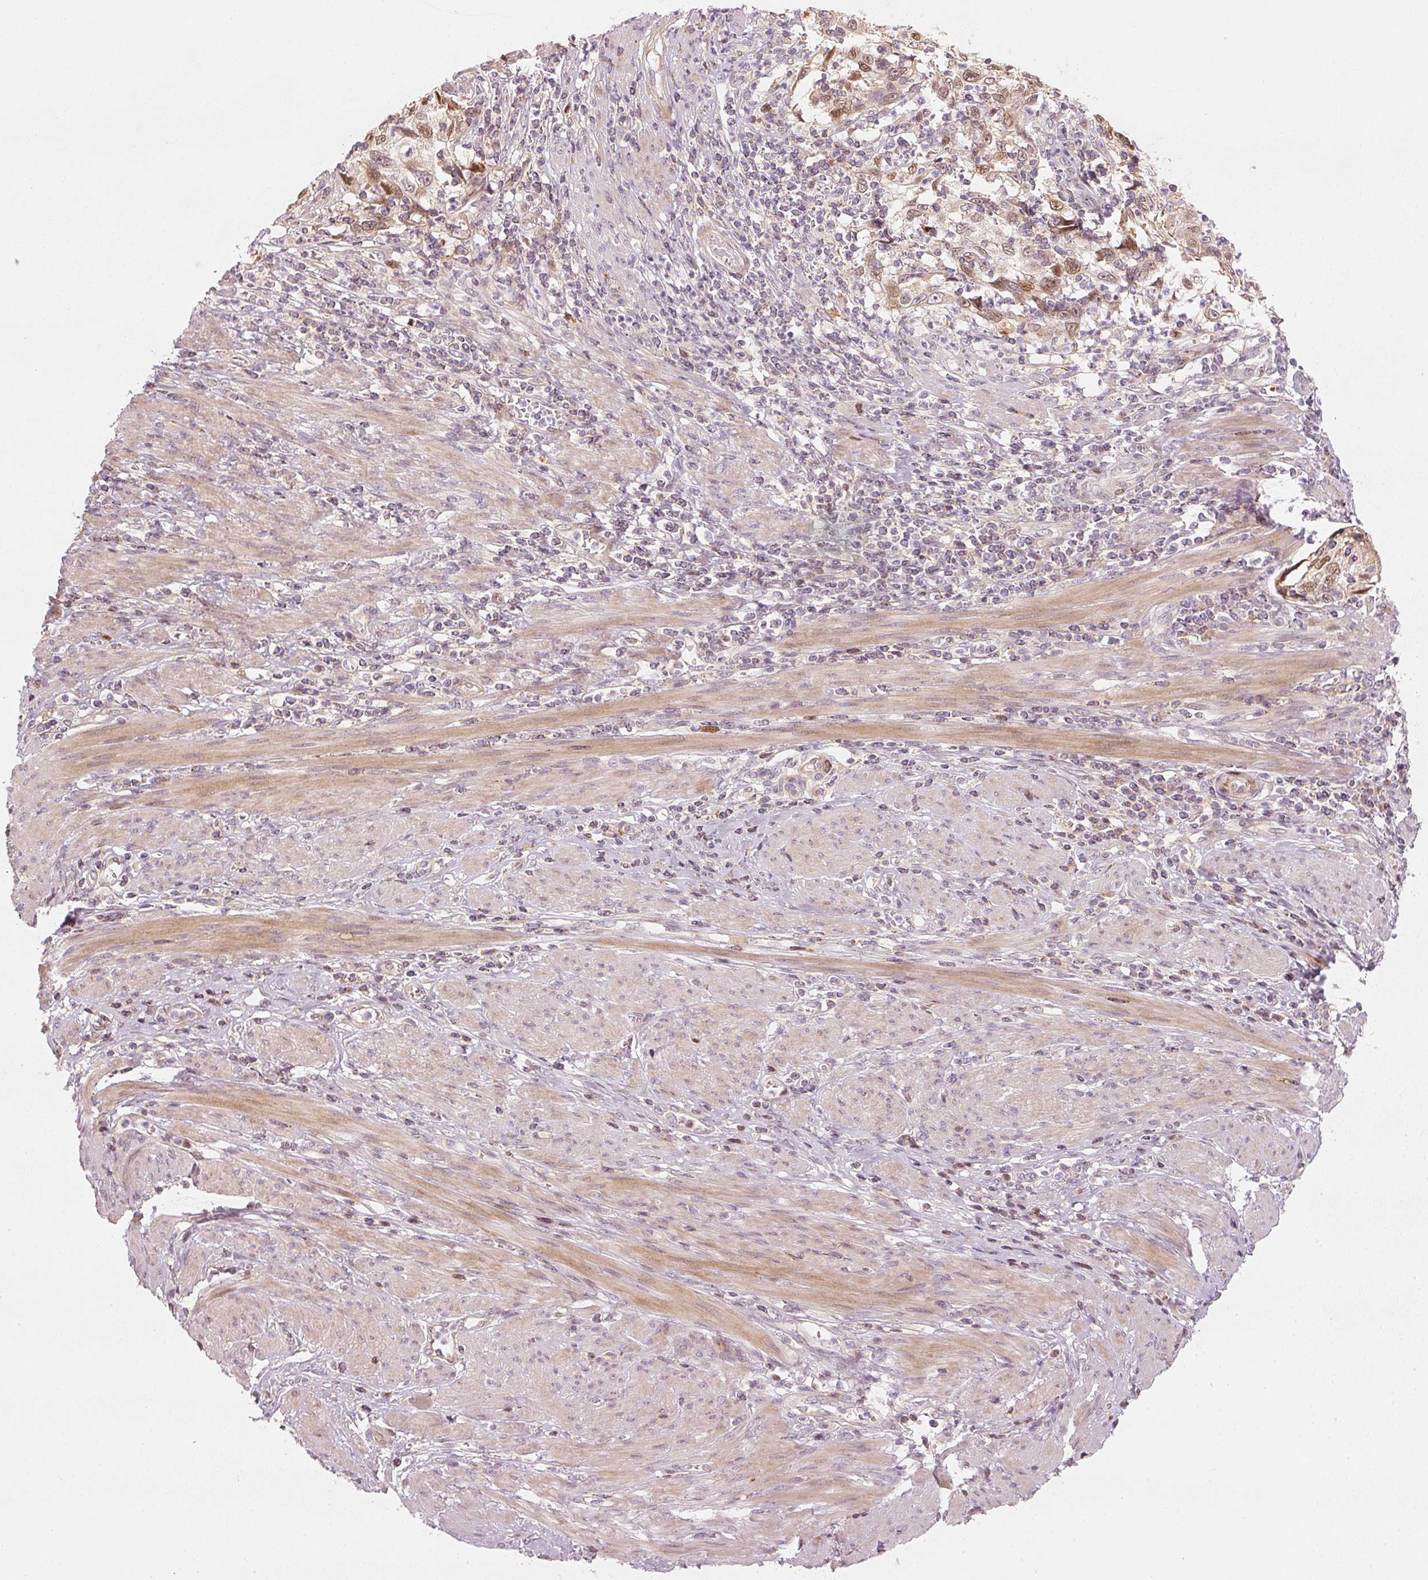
{"staining": {"intensity": "moderate", "quantity": "25%-75%", "location": "nuclear"}, "tissue": "cervical cancer", "cell_type": "Tumor cells", "image_type": "cancer", "snomed": [{"axis": "morphology", "description": "Squamous cell carcinoma, NOS"}, {"axis": "topography", "description": "Cervix"}], "caption": "Cervical squamous cell carcinoma stained for a protein (brown) reveals moderate nuclear positive positivity in about 25%-75% of tumor cells.", "gene": "TREX2", "patient": {"sex": "female", "age": 70}}